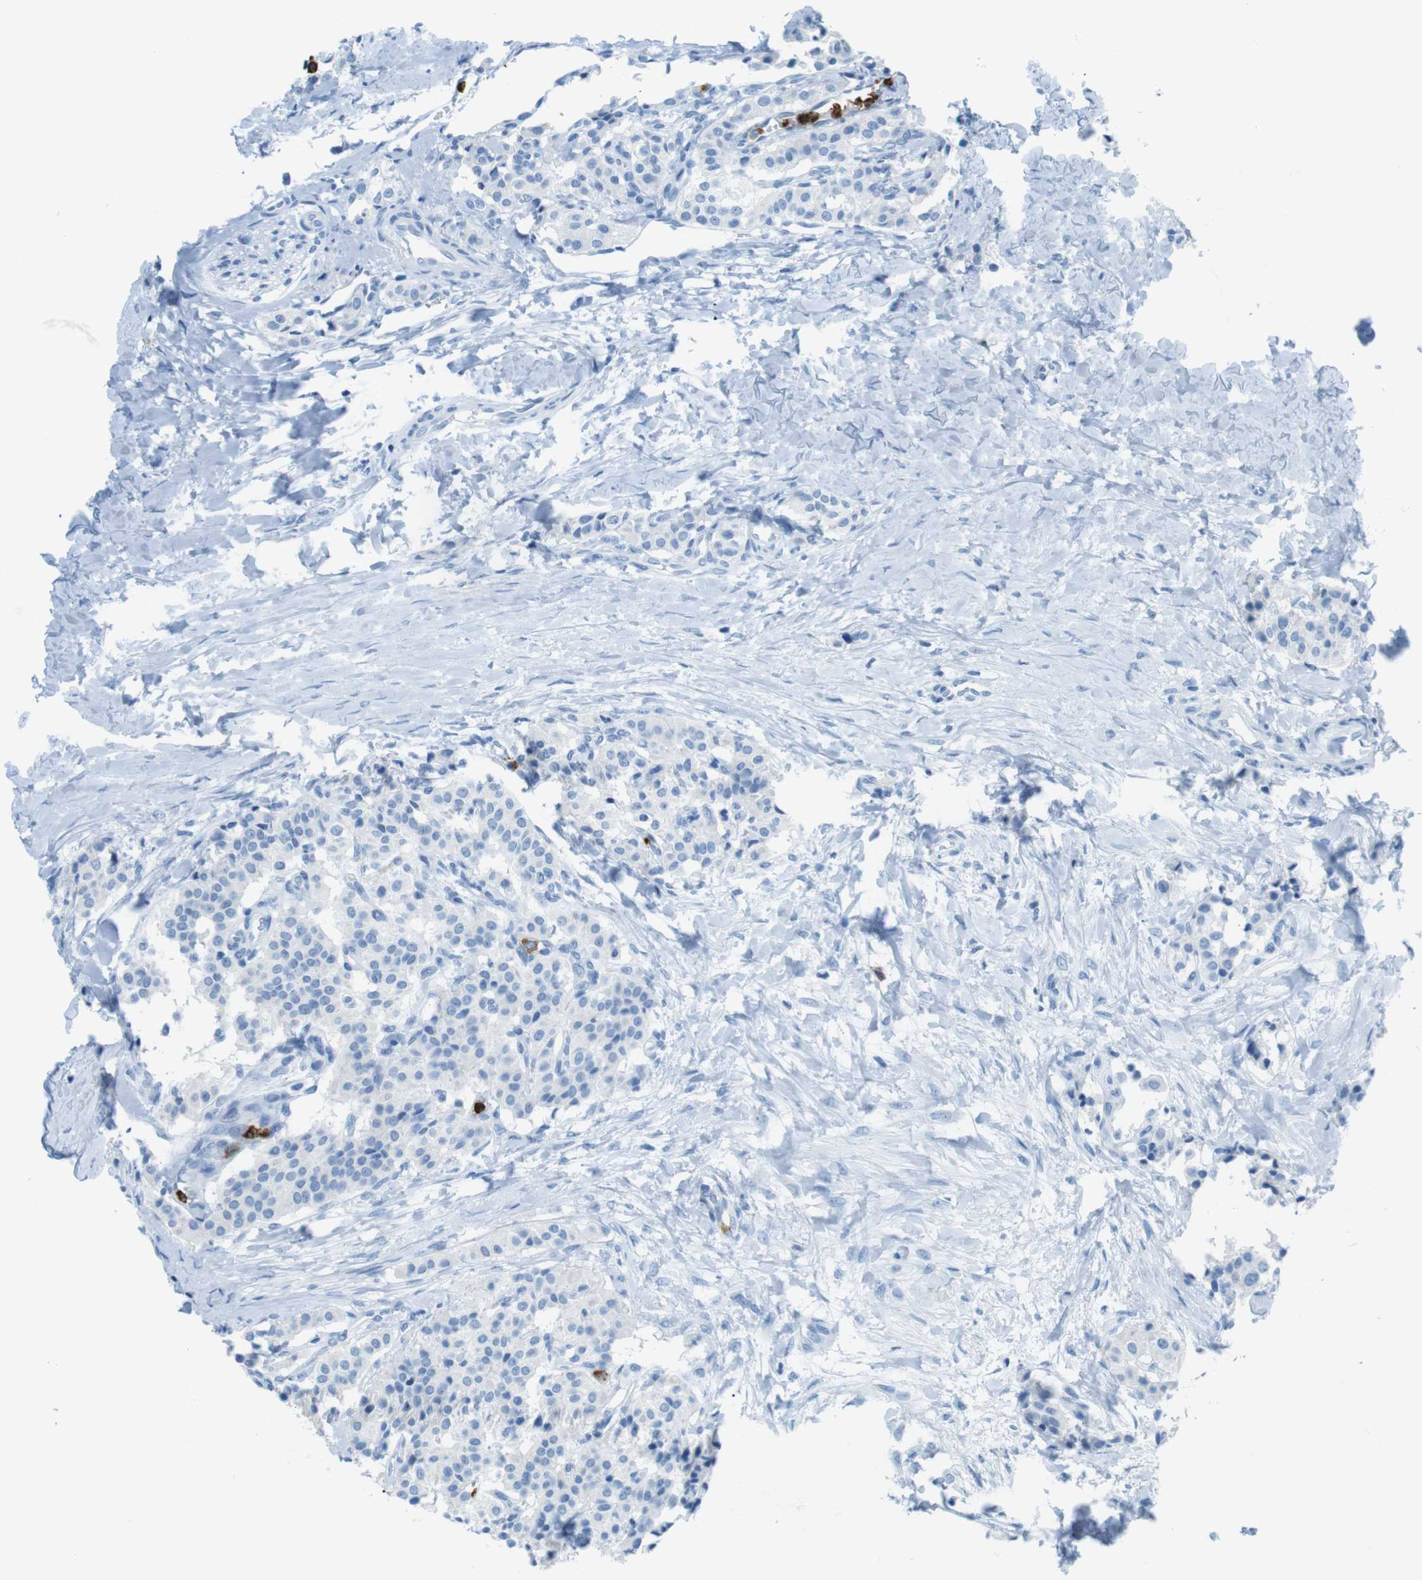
{"staining": {"intensity": "negative", "quantity": "none", "location": "none"}, "tissue": "carcinoid", "cell_type": "Tumor cells", "image_type": "cancer", "snomed": [{"axis": "morphology", "description": "Carcinoid, malignant, NOS"}, {"axis": "topography", "description": "Lung"}], "caption": "Image shows no protein expression in tumor cells of malignant carcinoid tissue.", "gene": "MCEMP1", "patient": {"sex": "male", "age": 30}}